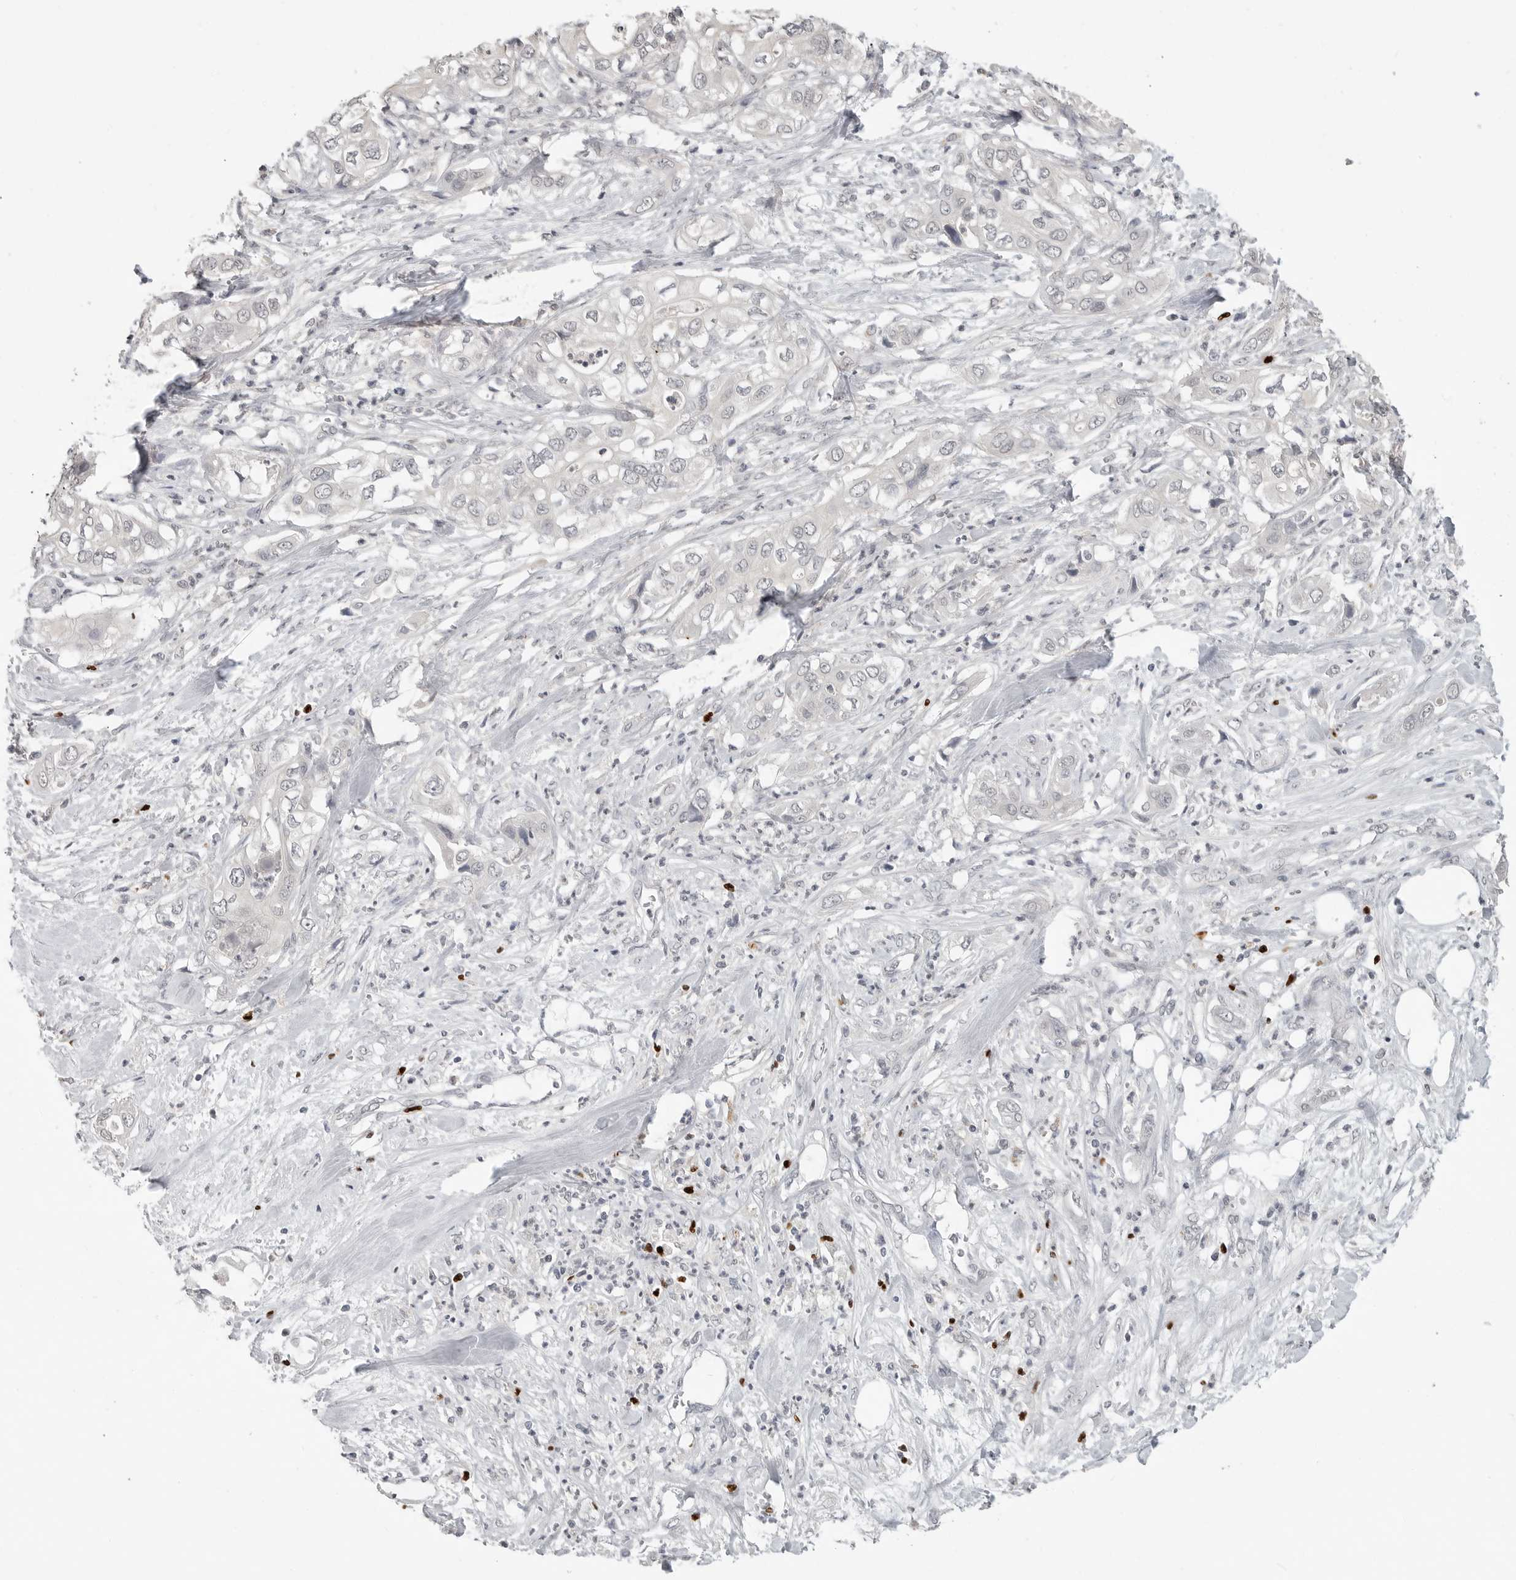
{"staining": {"intensity": "negative", "quantity": "none", "location": "none"}, "tissue": "pancreatic cancer", "cell_type": "Tumor cells", "image_type": "cancer", "snomed": [{"axis": "morphology", "description": "Adenocarcinoma, NOS"}, {"axis": "topography", "description": "Pancreas"}], "caption": "This micrograph is of pancreatic adenocarcinoma stained with immunohistochemistry to label a protein in brown with the nuclei are counter-stained blue. There is no expression in tumor cells.", "gene": "FOXP3", "patient": {"sex": "female", "age": 78}}